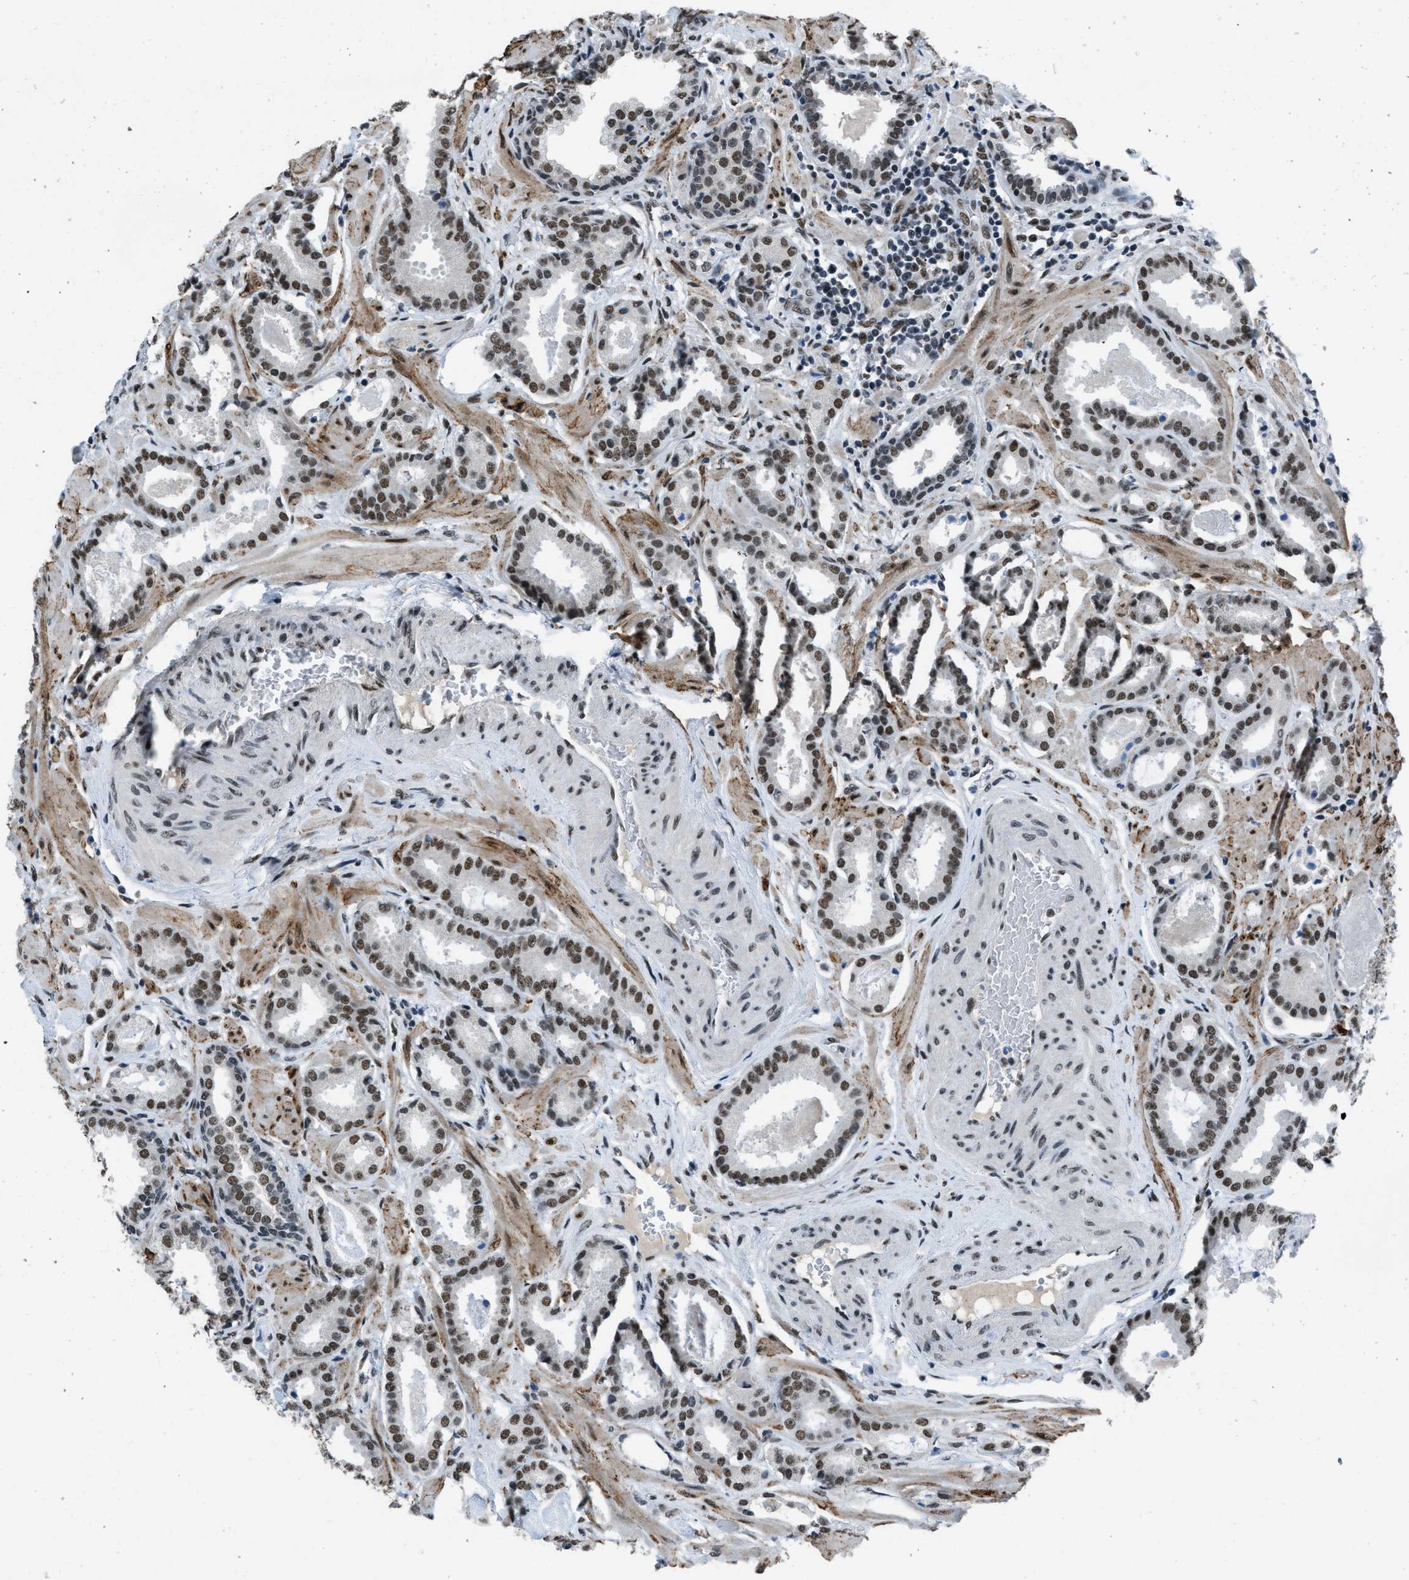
{"staining": {"intensity": "moderate", "quantity": ">75%", "location": "nuclear"}, "tissue": "prostate cancer", "cell_type": "Tumor cells", "image_type": "cancer", "snomed": [{"axis": "morphology", "description": "Adenocarcinoma, Low grade"}, {"axis": "topography", "description": "Prostate"}], "caption": "Protein positivity by IHC displays moderate nuclear expression in approximately >75% of tumor cells in prostate adenocarcinoma (low-grade).", "gene": "GATAD2B", "patient": {"sex": "male", "age": 53}}